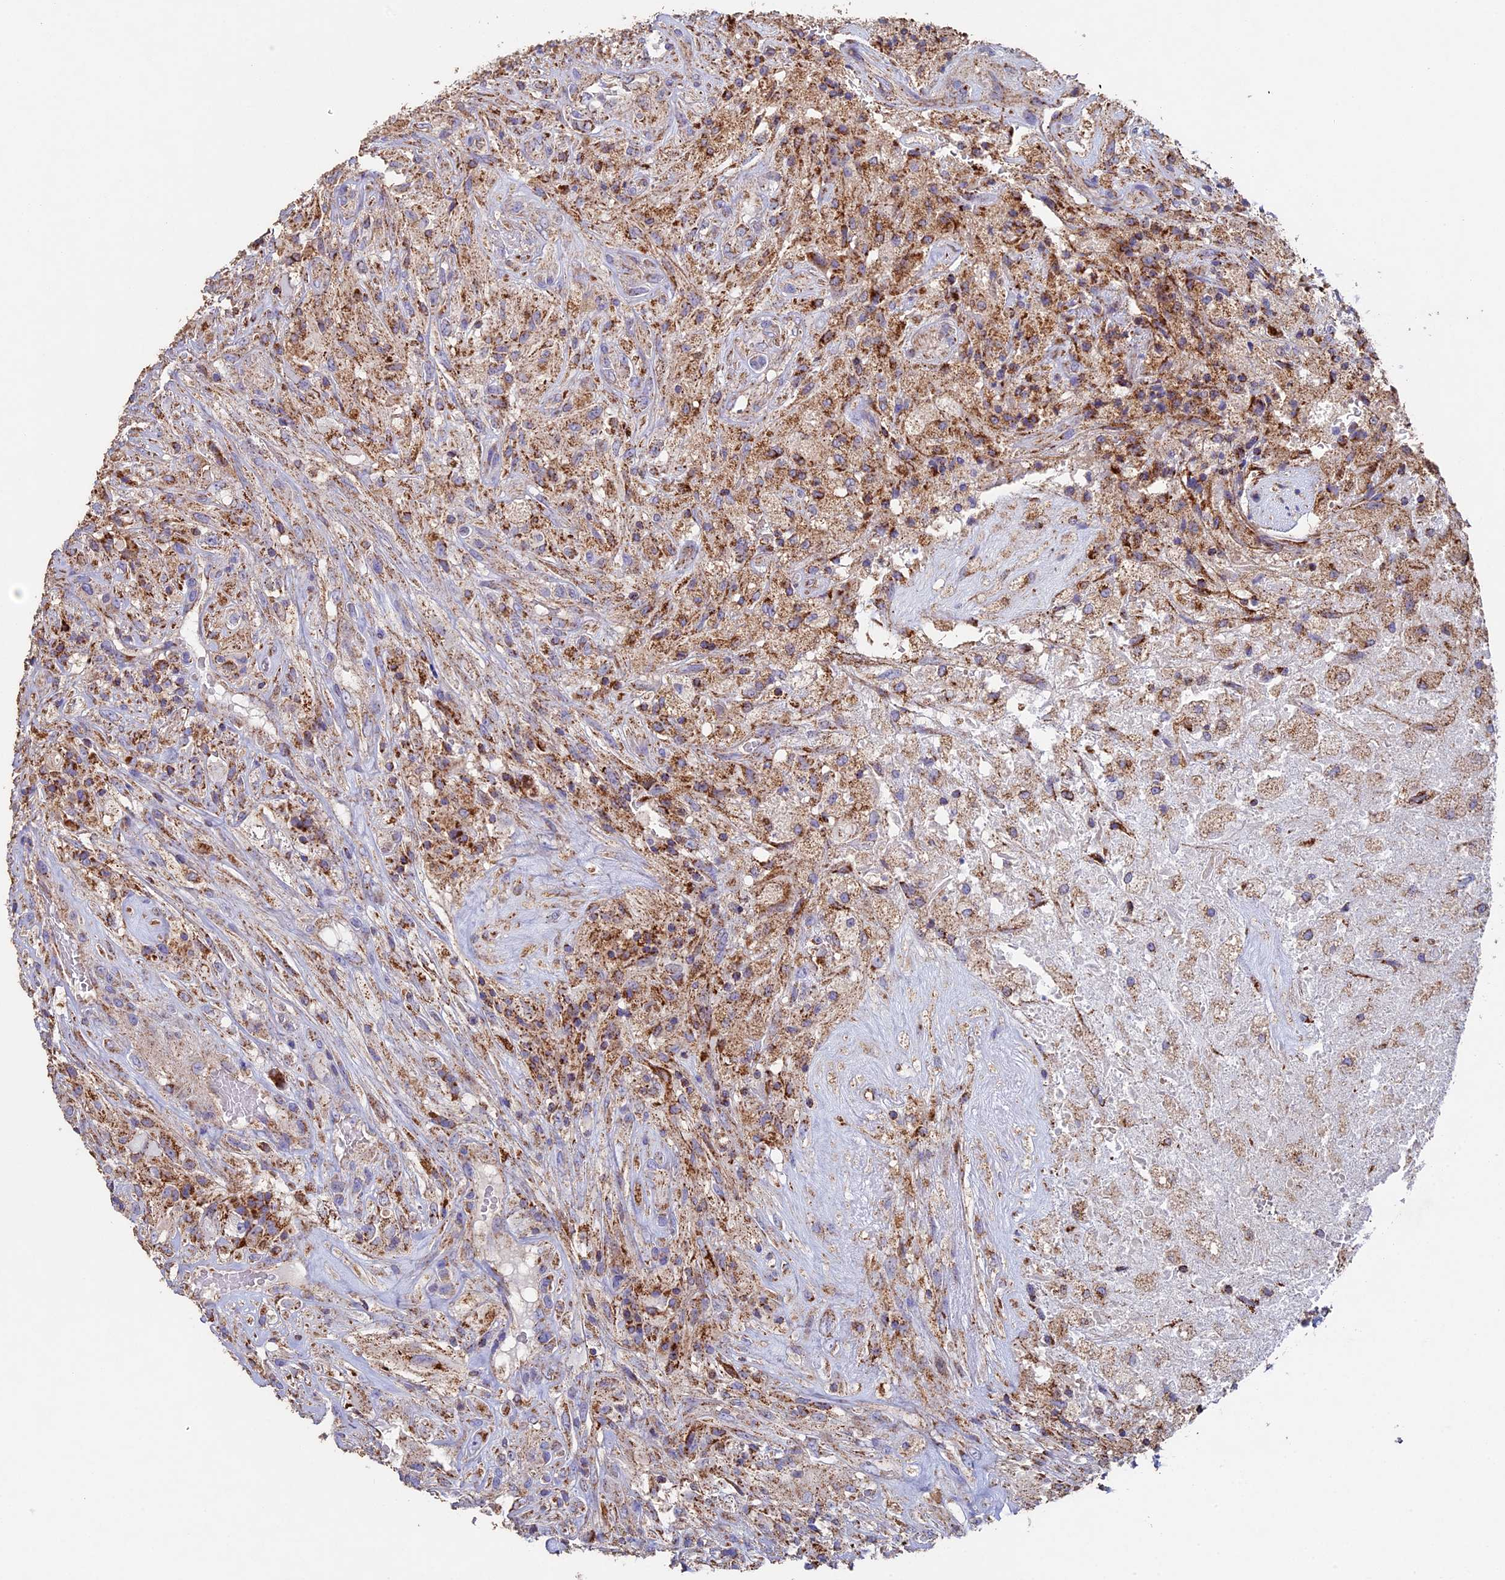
{"staining": {"intensity": "moderate", "quantity": ">75%", "location": "cytoplasmic/membranous"}, "tissue": "glioma", "cell_type": "Tumor cells", "image_type": "cancer", "snomed": [{"axis": "morphology", "description": "Glioma, malignant, High grade"}, {"axis": "topography", "description": "Brain"}], "caption": "The micrograph shows immunohistochemical staining of glioma. There is moderate cytoplasmic/membranous positivity is appreciated in about >75% of tumor cells.", "gene": "ADAT1", "patient": {"sex": "male", "age": 56}}